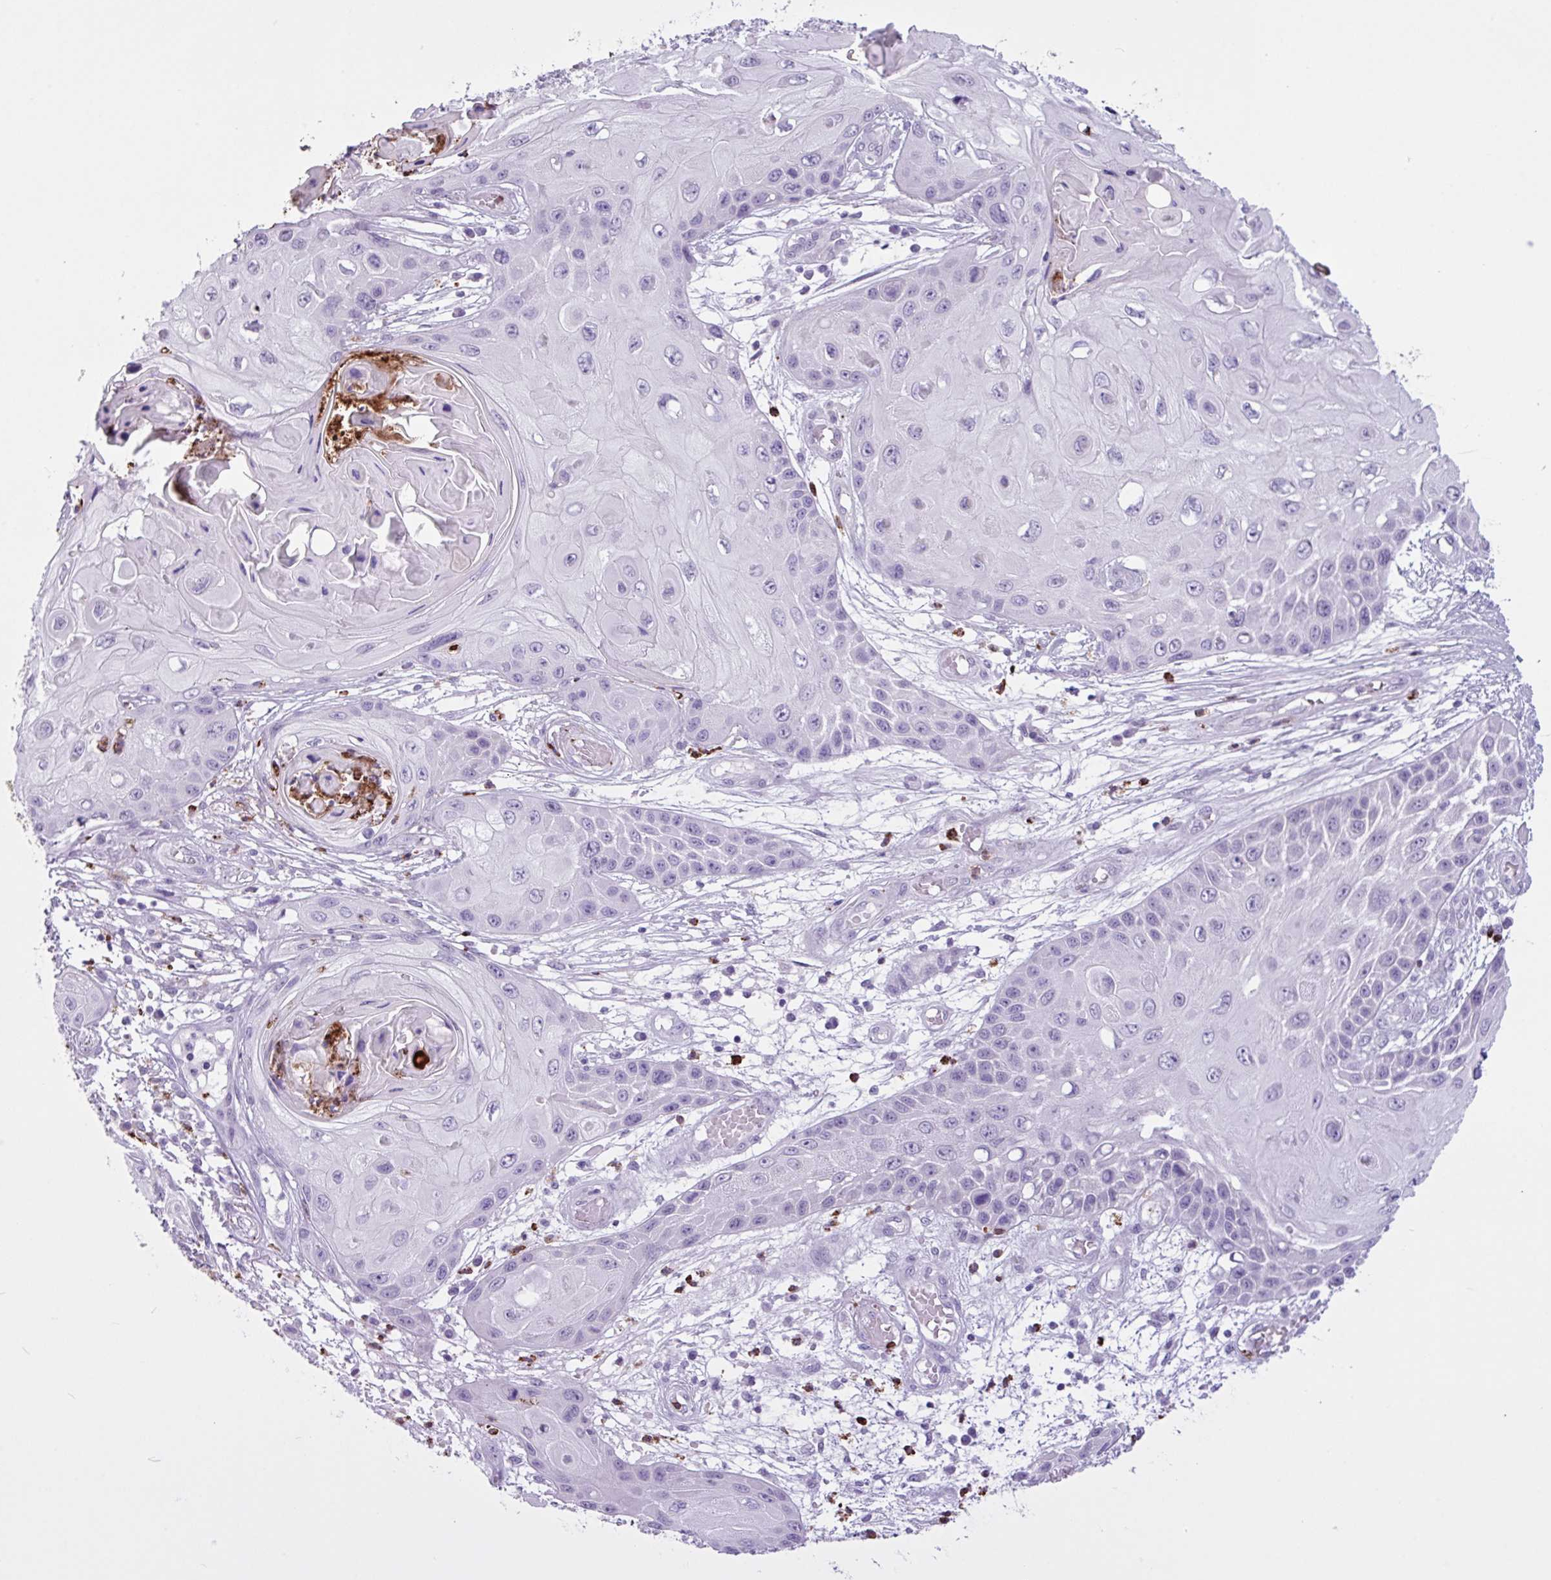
{"staining": {"intensity": "negative", "quantity": "none", "location": "none"}, "tissue": "skin cancer", "cell_type": "Tumor cells", "image_type": "cancer", "snomed": [{"axis": "morphology", "description": "Squamous cell carcinoma, NOS"}, {"axis": "topography", "description": "Skin"}, {"axis": "topography", "description": "Vulva"}], "caption": "The histopathology image exhibits no significant staining in tumor cells of skin squamous cell carcinoma.", "gene": "TMEM178A", "patient": {"sex": "female", "age": 44}}